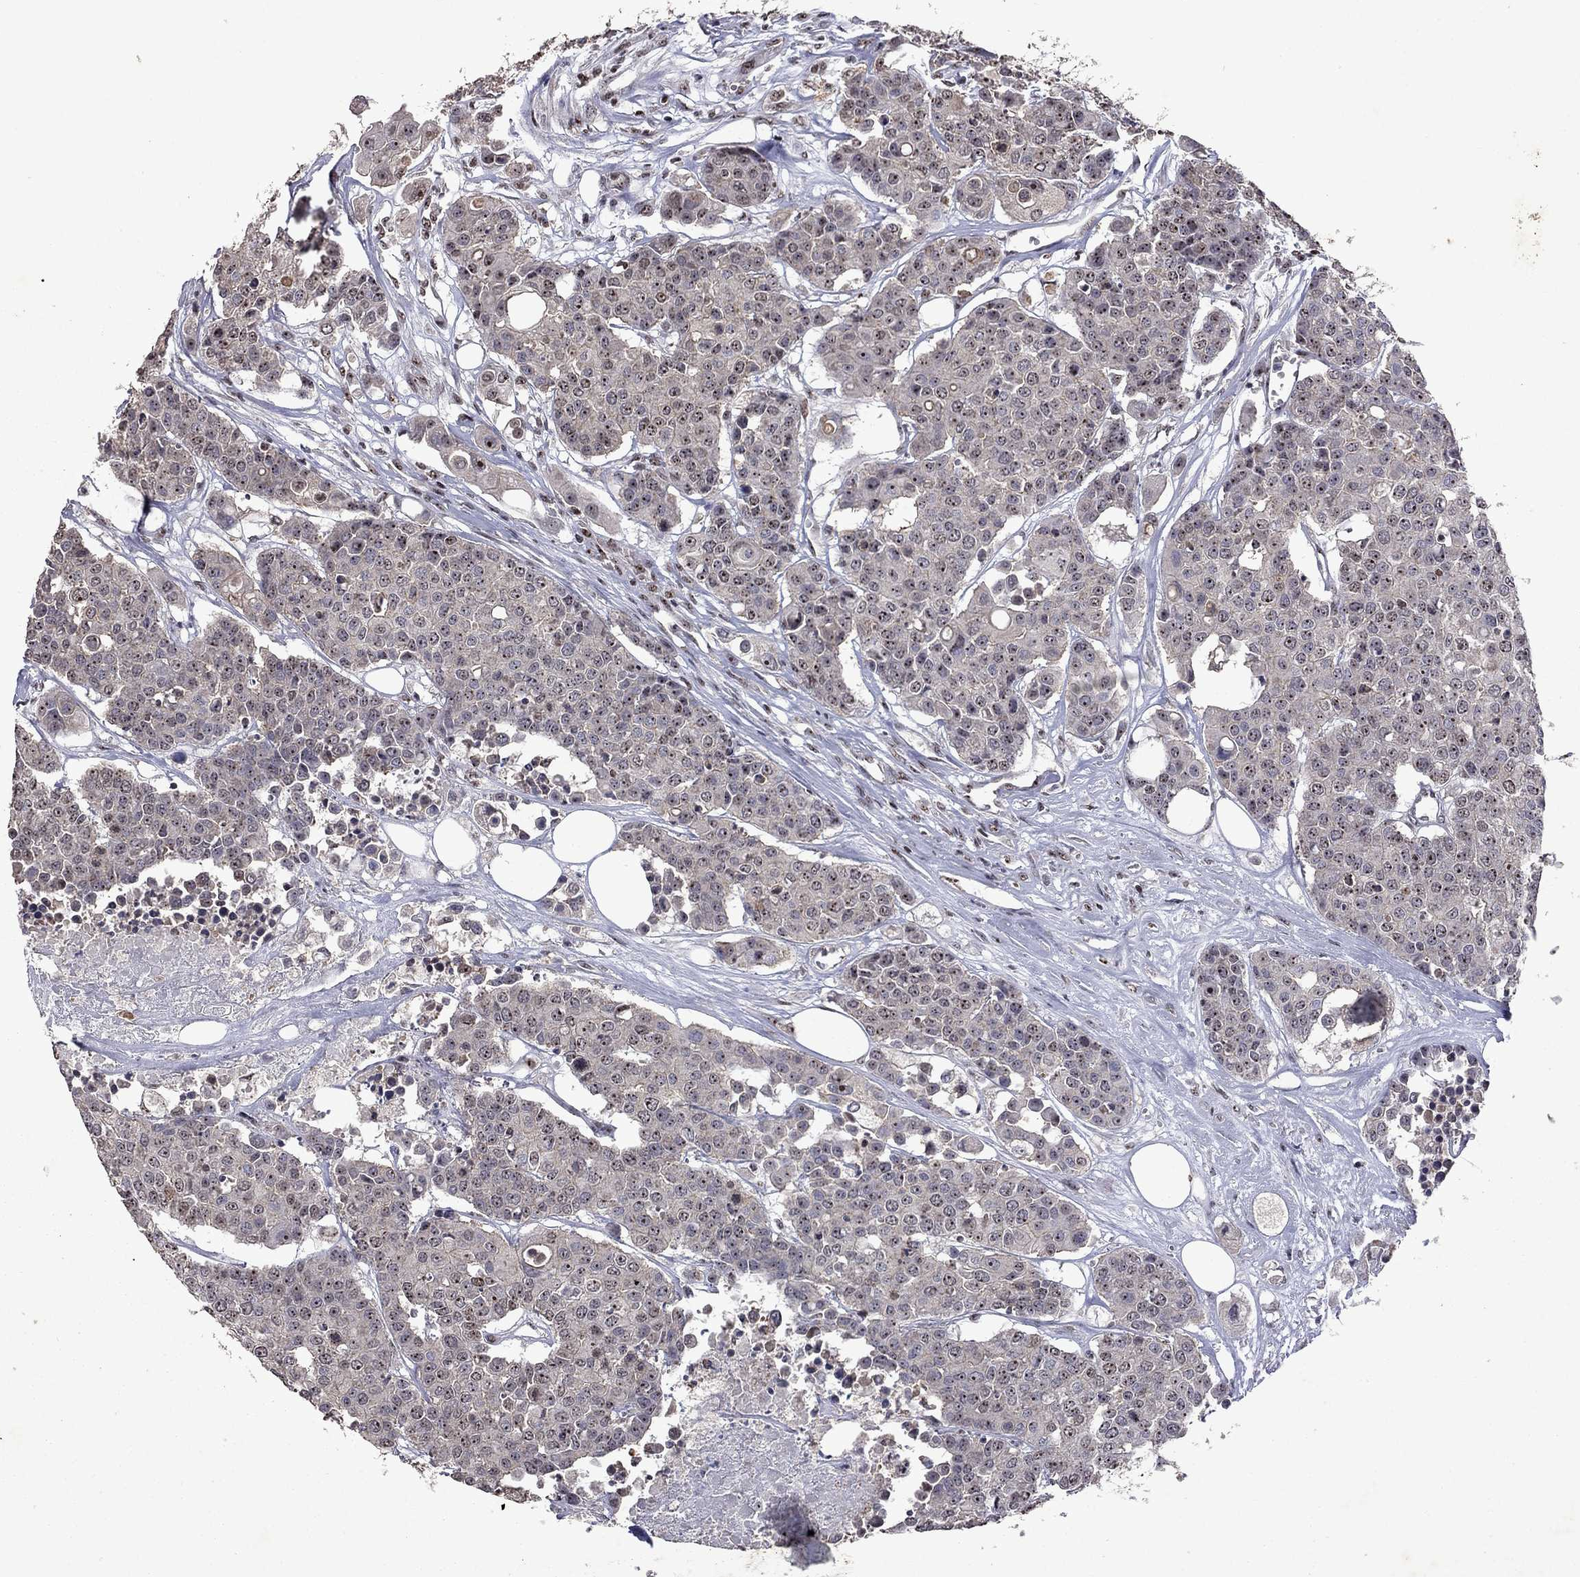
{"staining": {"intensity": "negative", "quantity": "none", "location": "none"}, "tissue": "carcinoid", "cell_type": "Tumor cells", "image_type": "cancer", "snomed": [{"axis": "morphology", "description": "Carcinoid, malignant, NOS"}, {"axis": "topography", "description": "Colon"}], "caption": "DAB (3,3'-diaminobenzidine) immunohistochemical staining of carcinoid reveals no significant expression in tumor cells.", "gene": "SPOUT1", "patient": {"sex": "male", "age": 81}}